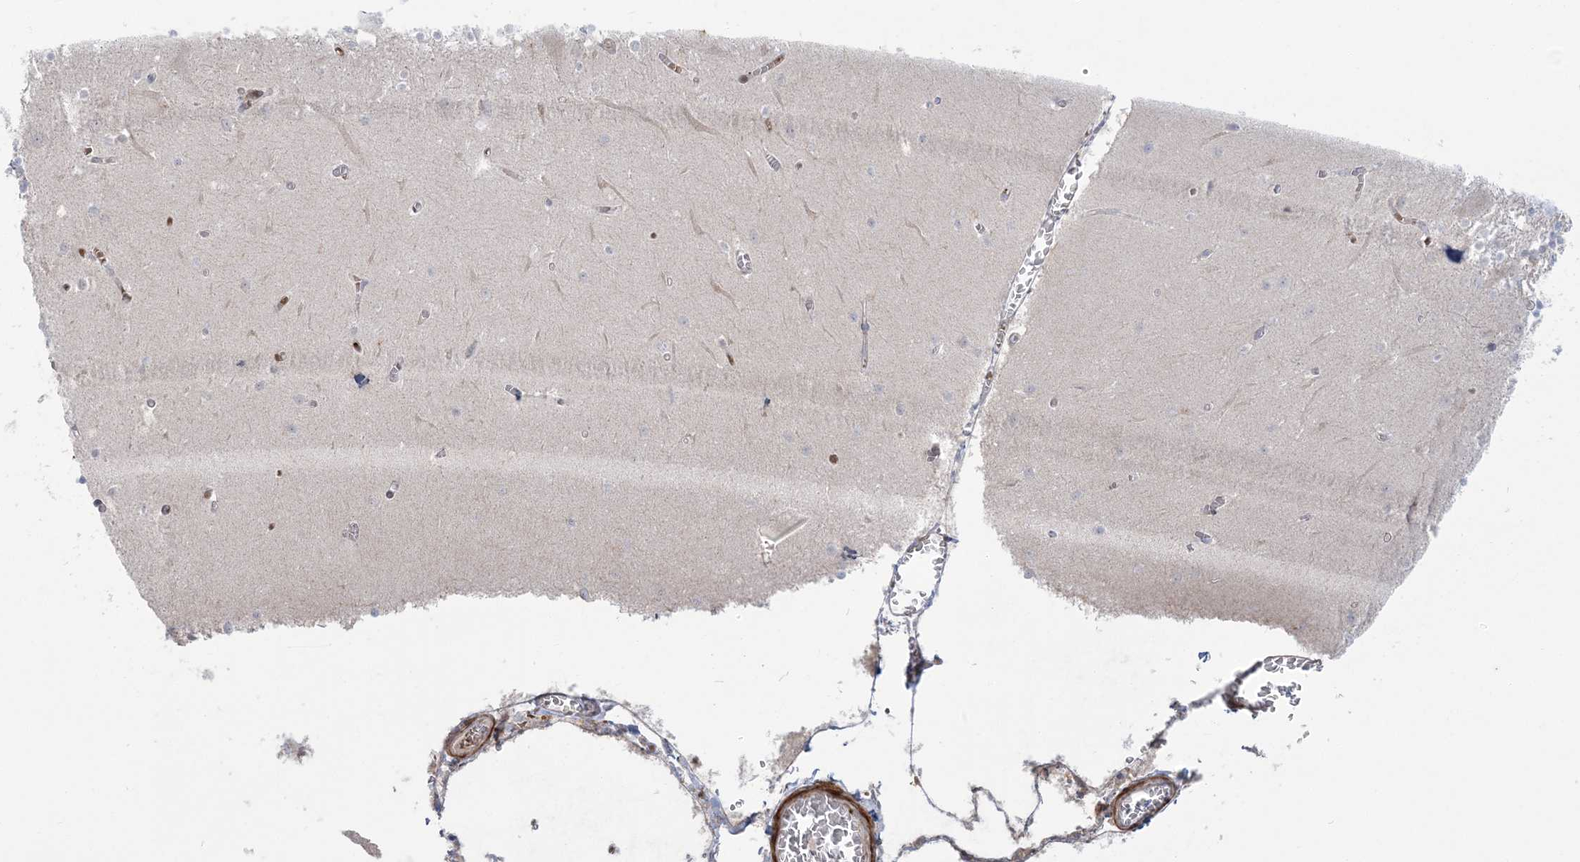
{"staining": {"intensity": "negative", "quantity": "none", "location": "none"}, "tissue": "cerebellum", "cell_type": "Cells in granular layer", "image_type": "normal", "snomed": [{"axis": "morphology", "description": "Normal tissue, NOS"}, {"axis": "topography", "description": "Cerebellum"}], "caption": "DAB immunohistochemical staining of unremarkable cerebellum displays no significant staining in cells in granular layer.", "gene": "NUDT9", "patient": {"sex": "female", "age": 28}}